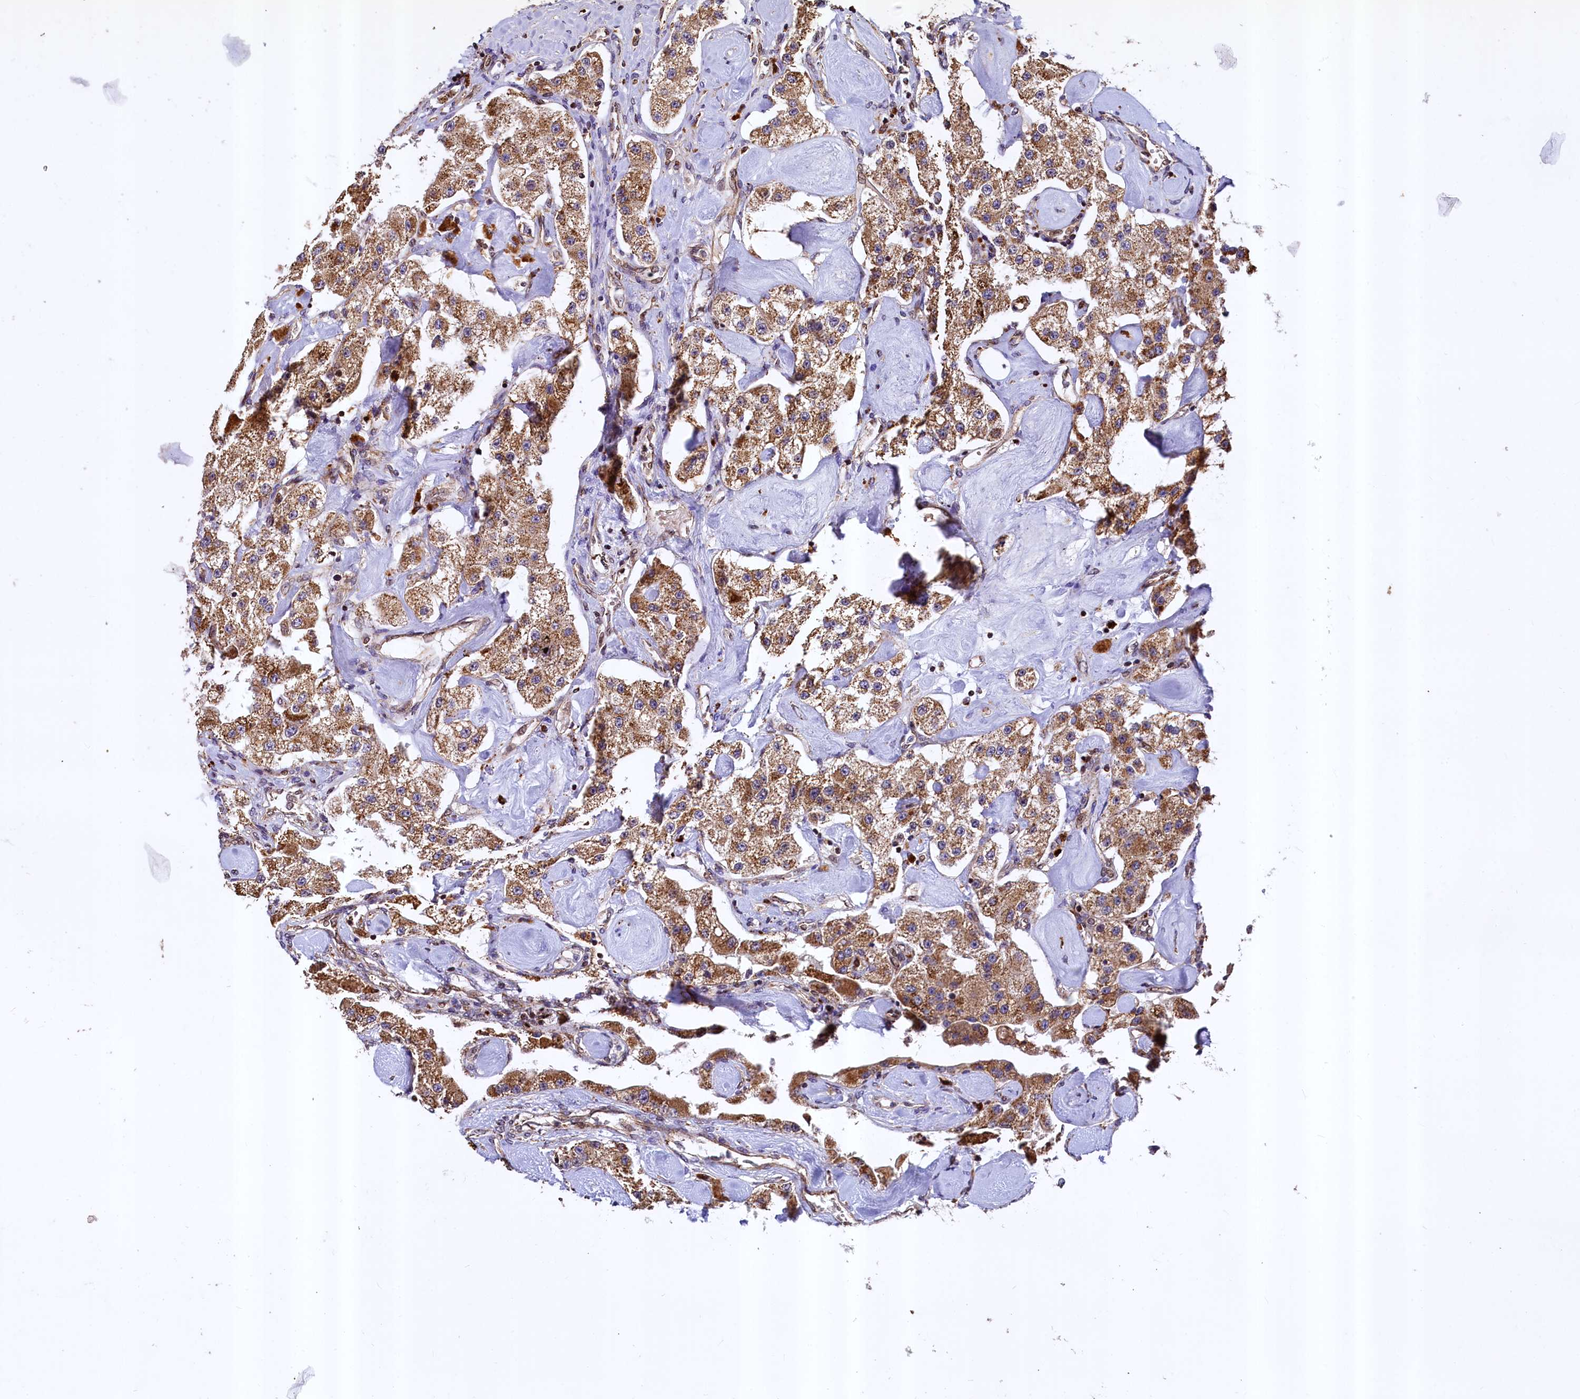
{"staining": {"intensity": "moderate", "quantity": ">75%", "location": "cytoplasmic/membranous"}, "tissue": "carcinoid", "cell_type": "Tumor cells", "image_type": "cancer", "snomed": [{"axis": "morphology", "description": "Carcinoid, malignant, NOS"}, {"axis": "topography", "description": "Pancreas"}], "caption": "Immunohistochemistry staining of carcinoid (malignant), which exhibits medium levels of moderate cytoplasmic/membranous staining in approximately >75% of tumor cells indicating moderate cytoplasmic/membranous protein positivity. The staining was performed using DAB (3,3'-diaminobenzidine) (brown) for protein detection and nuclei were counterstained in hematoxylin (blue).", "gene": "ZNF577", "patient": {"sex": "male", "age": 41}}